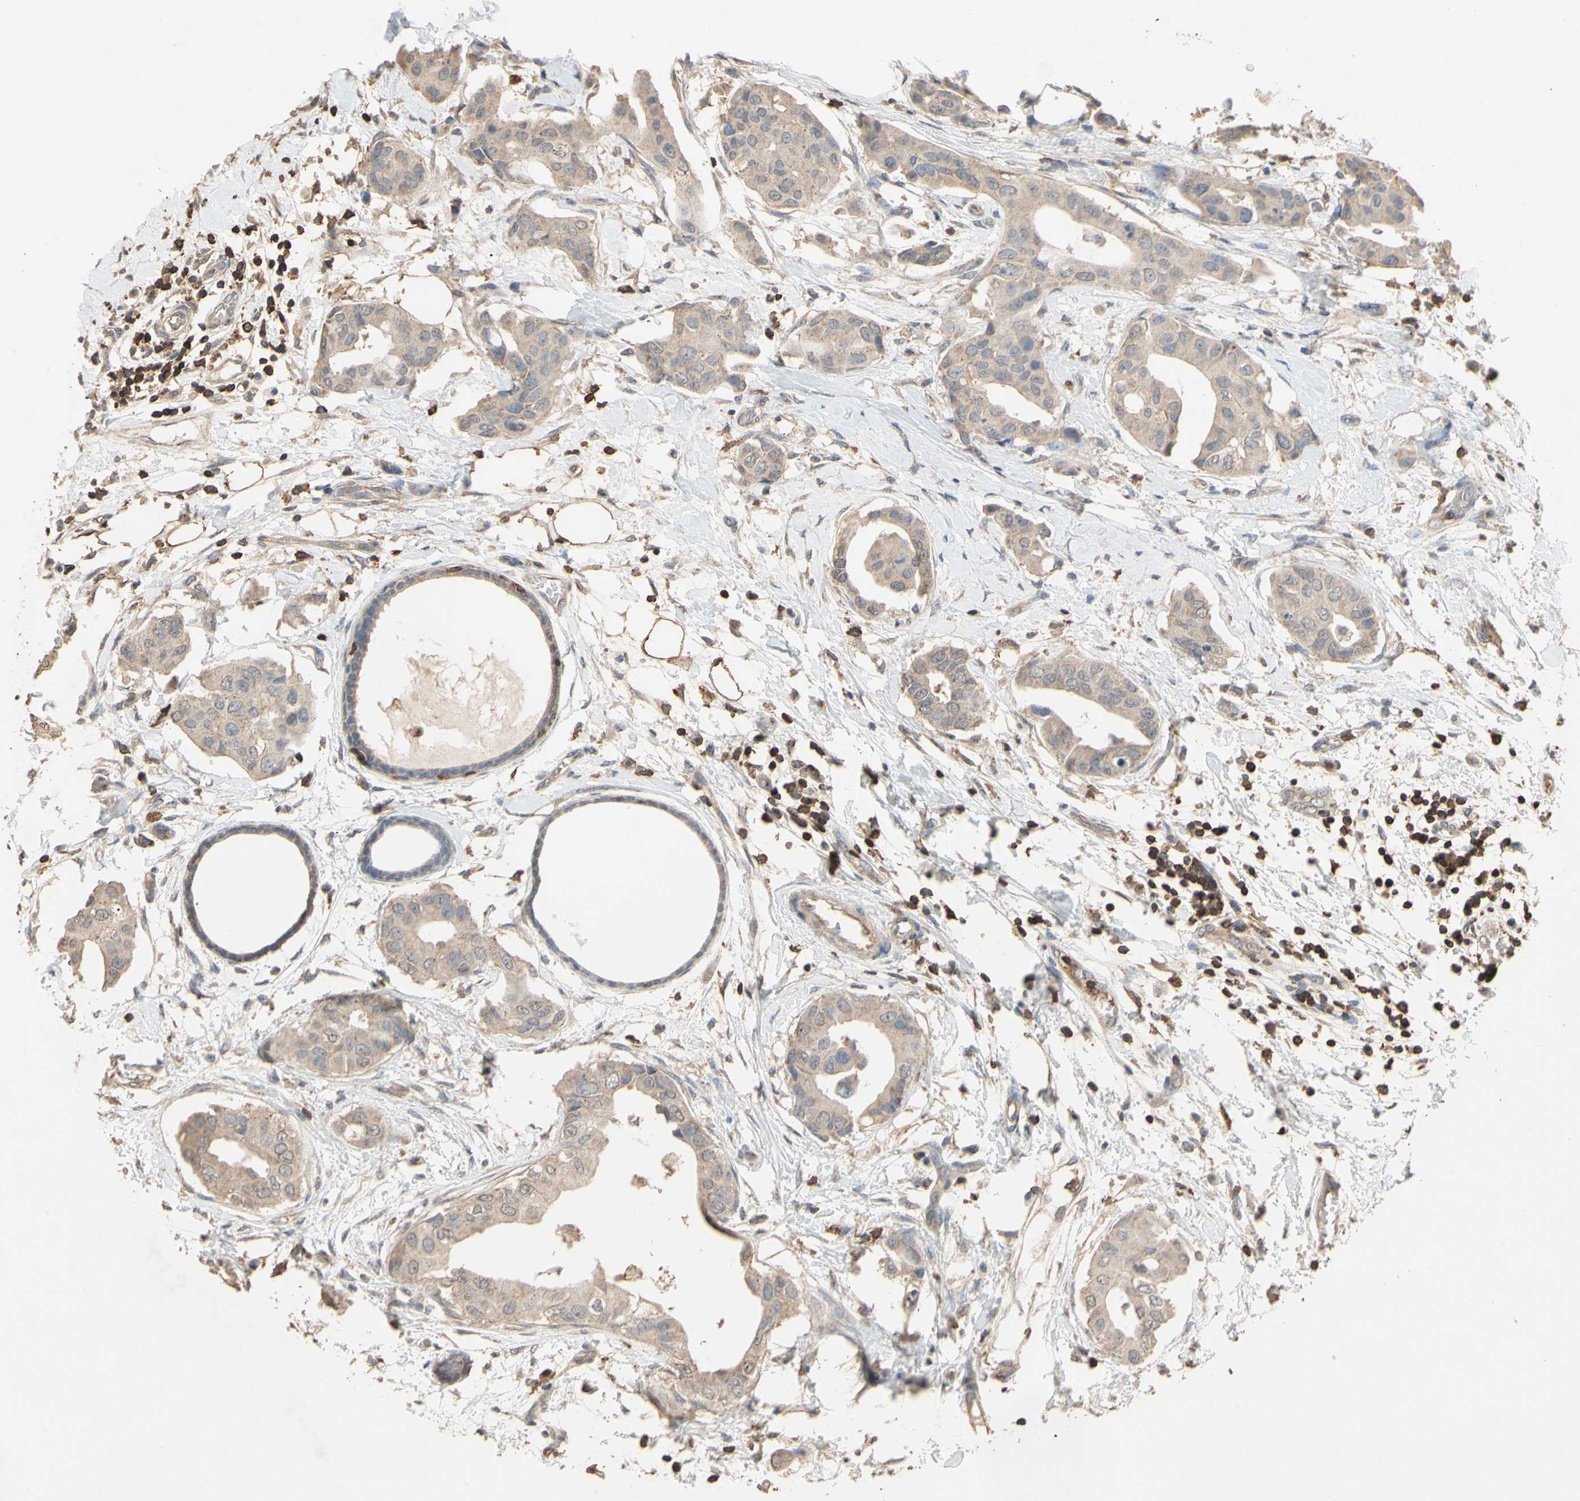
{"staining": {"intensity": "weak", "quantity": ">75%", "location": "cytoplasmic/membranous"}, "tissue": "breast cancer", "cell_type": "Tumor cells", "image_type": "cancer", "snomed": [{"axis": "morphology", "description": "Duct carcinoma"}, {"axis": "topography", "description": "Breast"}], "caption": "Infiltrating ductal carcinoma (breast) tissue demonstrates weak cytoplasmic/membranous expression in approximately >75% of tumor cells, visualized by immunohistochemistry.", "gene": "MAP3K10", "patient": {"sex": "female", "age": 40}}